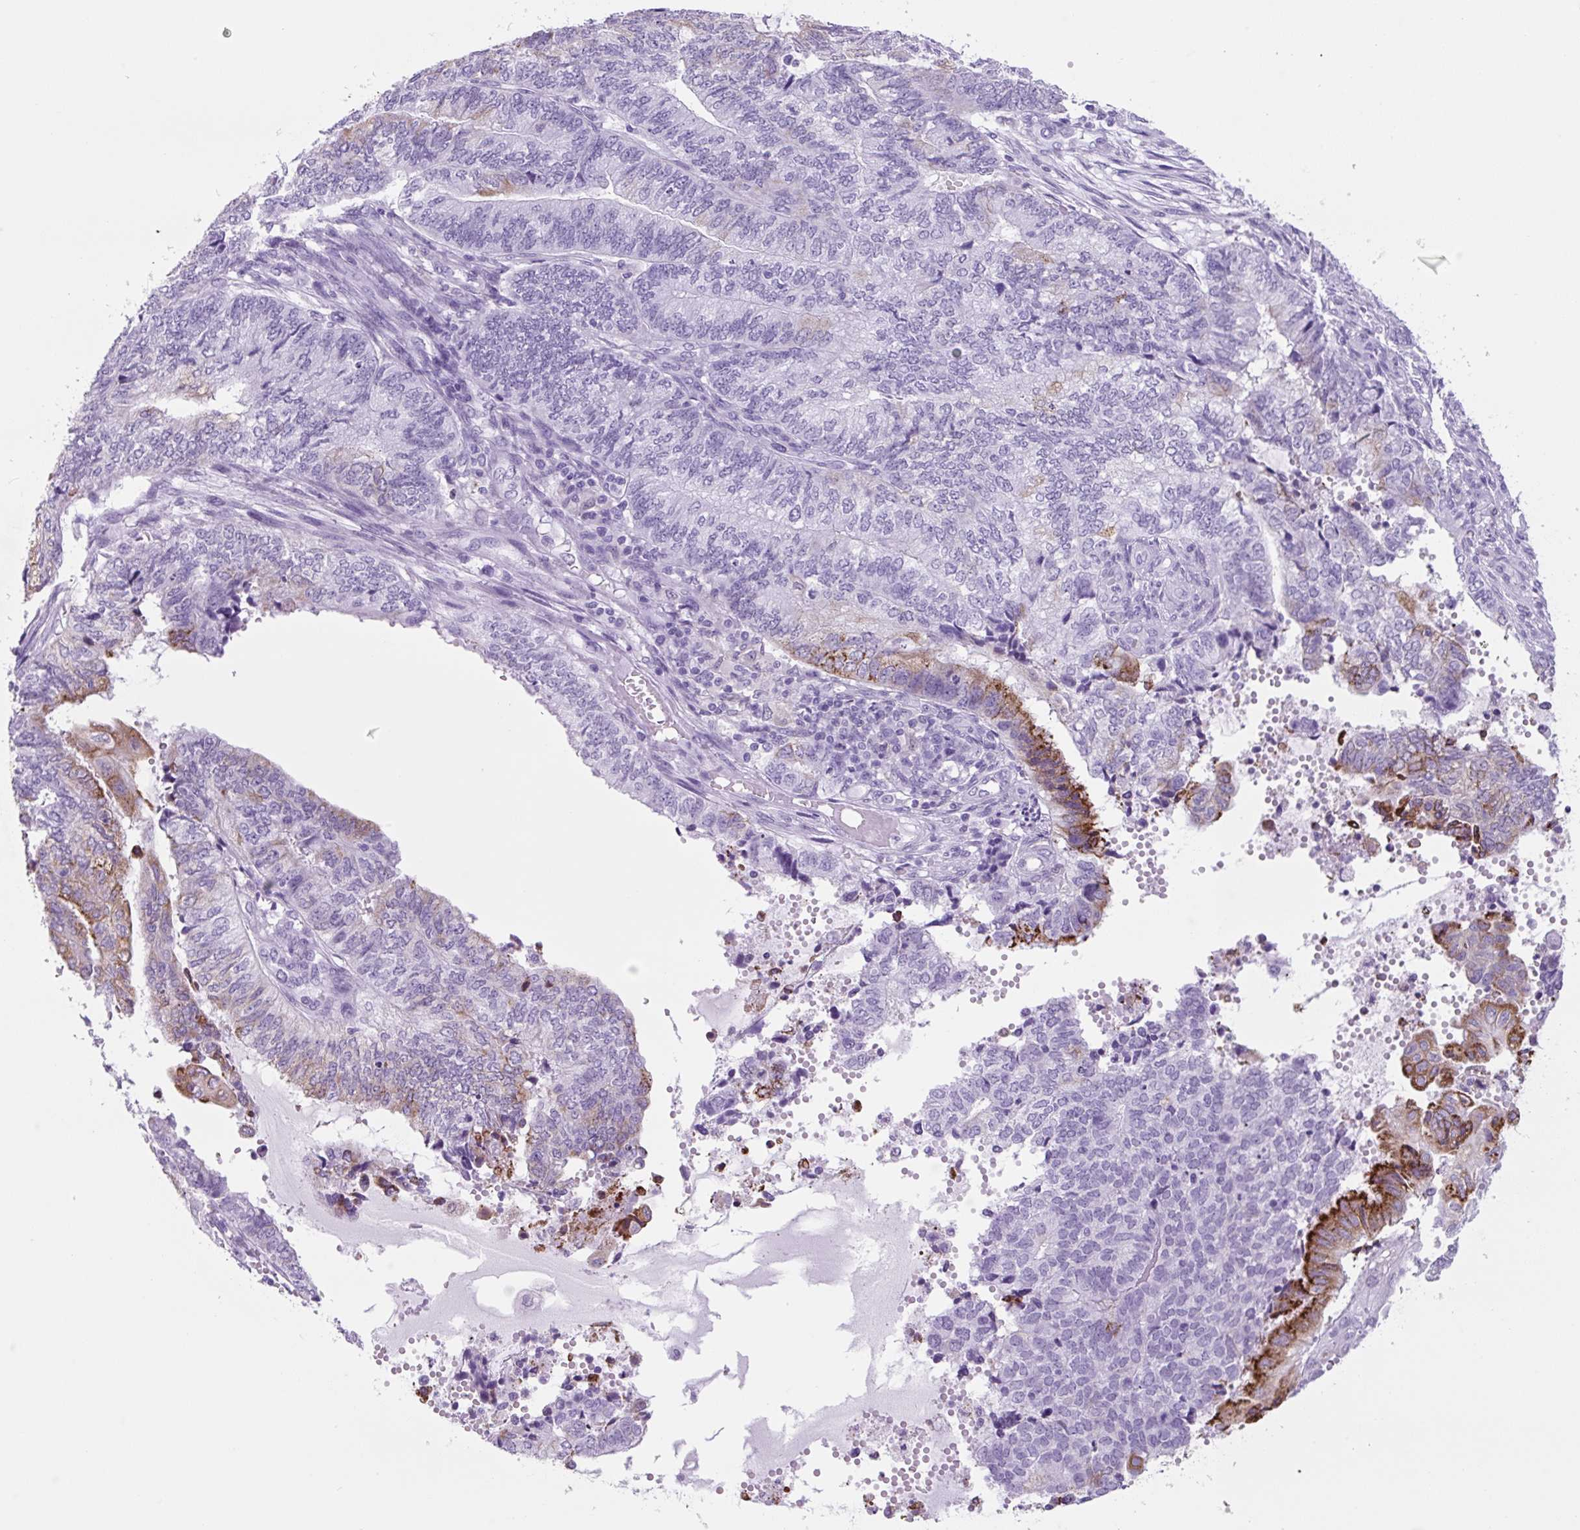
{"staining": {"intensity": "strong", "quantity": "25%-75%", "location": "cytoplasmic/membranous"}, "tissue": "endometrial cancer", "cell_type": "Tumor cells", "image_type": "cancer", "snomed": [{"axis": "morphology", "description": "Adenocarcinoma, NOS"}, {"axis": "topography", "description": "Uterus"}, {"axis": "topography", "description": "Endometrium"}], "caption": "Protein analysis of endometrial cancer tissue demonstrates strong cytoplasmic/membranous expression in approximately 25%-75% of tumor cells.", "gene": "TNFRSF8", "patient": {"sex": "female", "age": 70}}